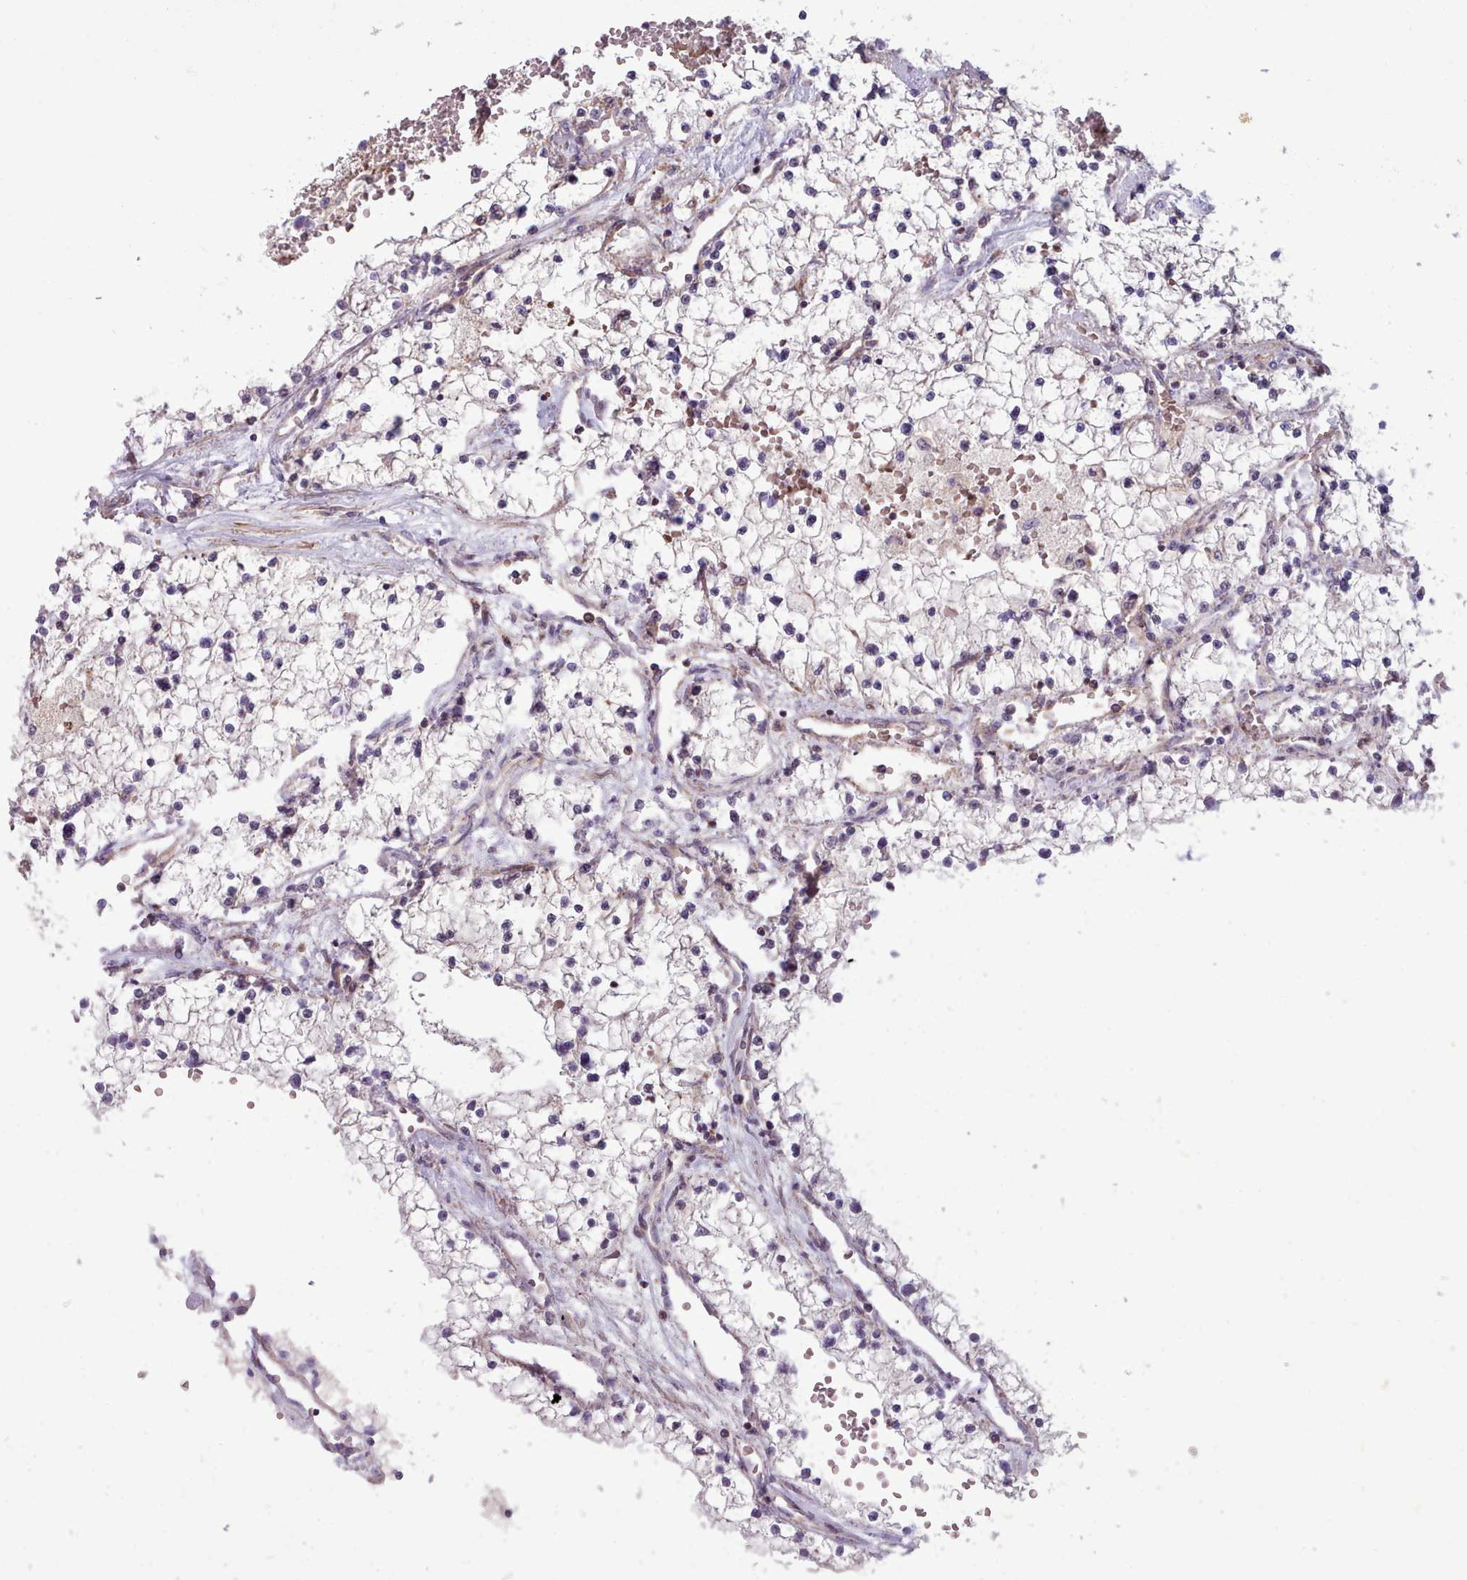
{"staining": {"intensity": "negative", "quantity": "none", "location": "none"}, "tissue": "renal cancer", "cell_type": "Tumor cells", "image_type": "cancer", "snomed": [{"axis": "morphology", "description": "Normal tissue, NOS"}, {"axis": "morphology", "description": "Adenocarcinoma, NOS"}, {"axis": "topography", "description": "Kidney"}], "caption": "DAB (3,3'-diaminobenzidine) immunohistochemical staining of renal cancer reveals no significant expression in tumor cells. (DAB immunohistochemistry (IHC), high magnification).", "gene": "TENT4B", "patient": {"sex": "male", "age": 68}}